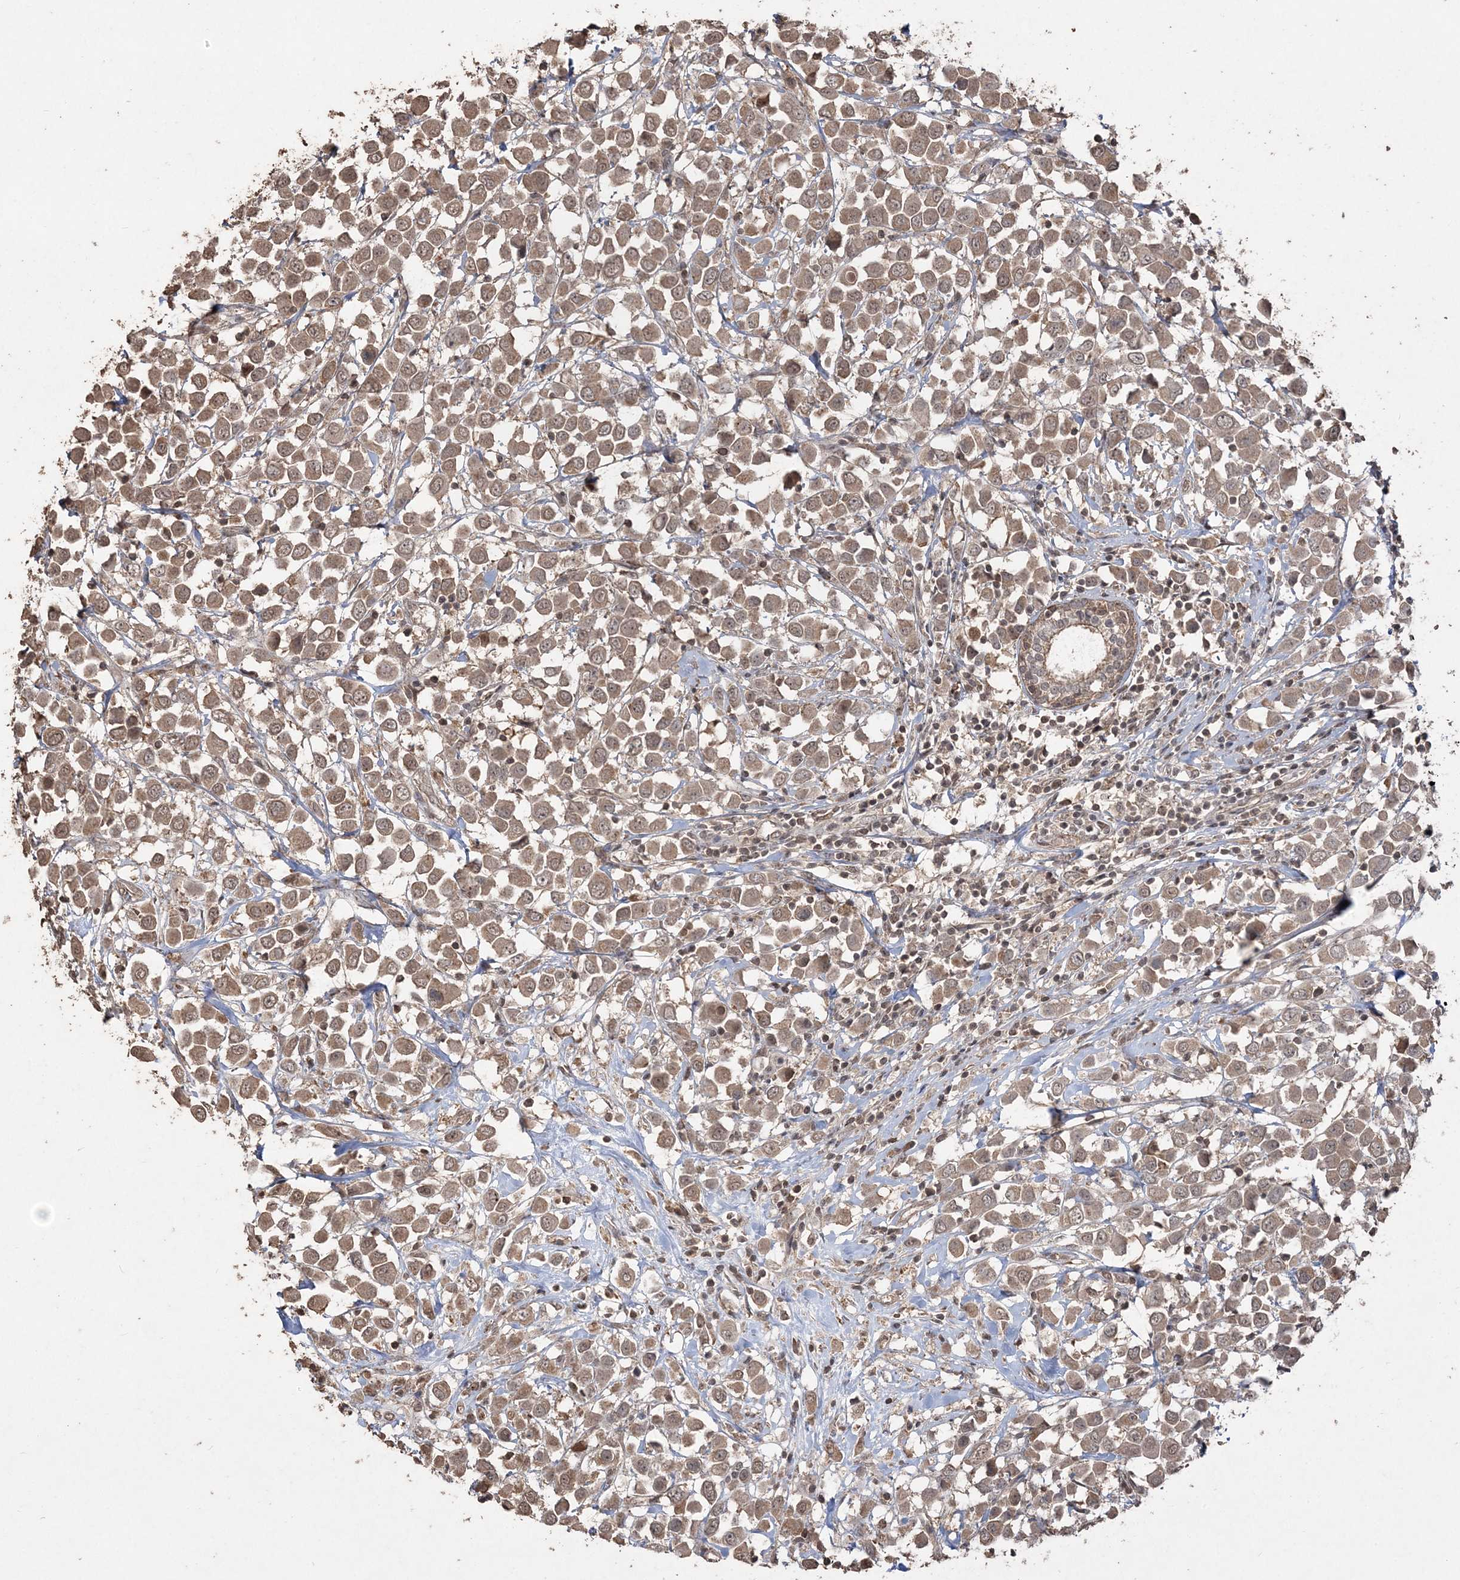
{"staining": {"intensity": "weak", "quantity": ">75%", "location": "cytoplasmic/membranous,nuclear"}, "tissue": "breast cancer", "cell_type": "Tumor cells", "image_type": "cancer", "snomed": [{"axis": "morphology", "description": "Duct carcinoma"}, {"axis": "topography", "description": "Breast"}], "caption": "Immunohistochemical staining of human invasive ductal carcinoma (breast) exhibits weak cytoplasmic/membranous and nuclear protein positivity in about >75% of tumor cells. Ihc stains the protein of interest in brown and the nuclei are stained blue.", "gene": "EHHADH", "patient": {"sex": "female", "age": 61}}